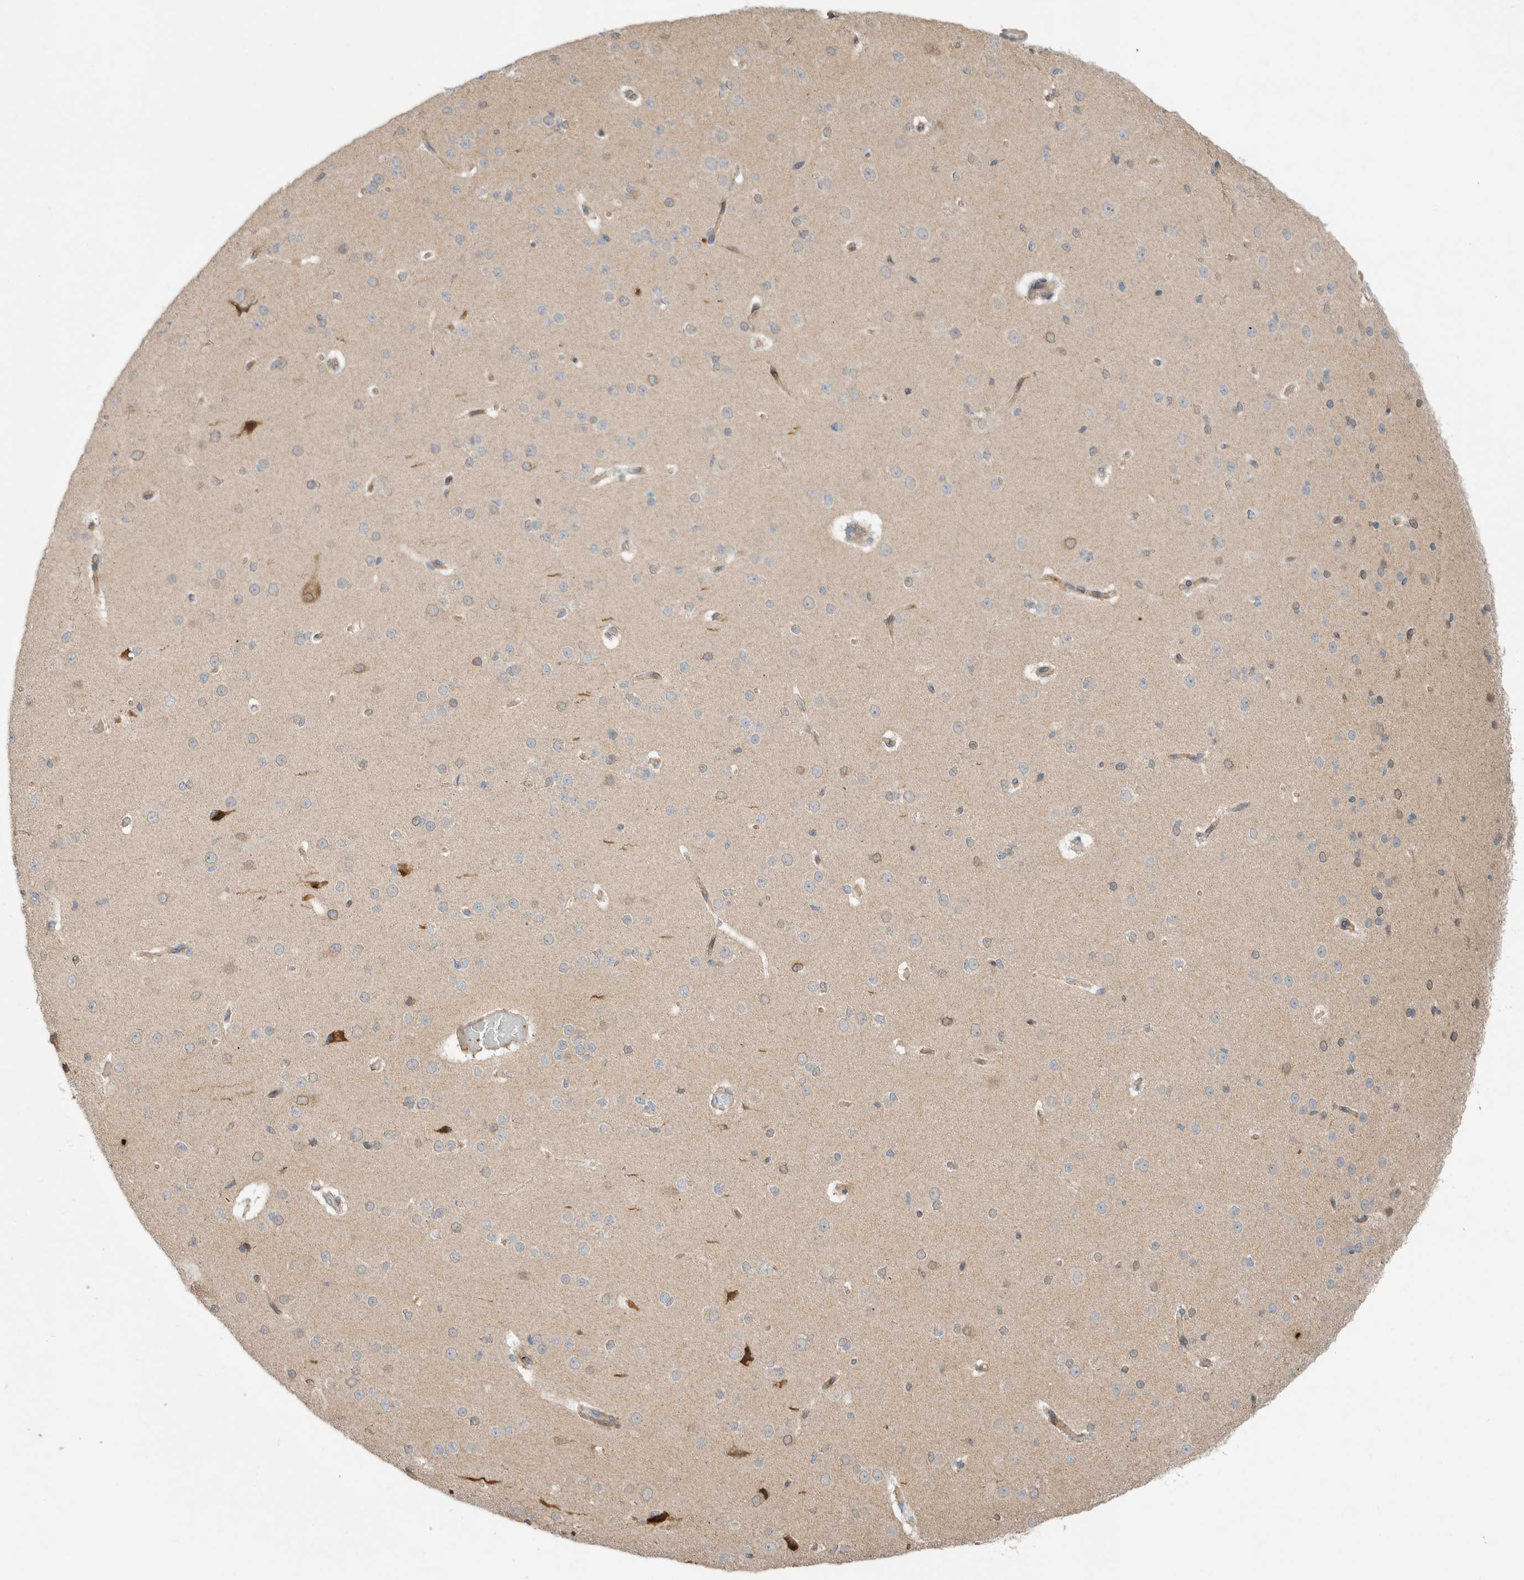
{"staining": {"intensity": "negative", "quantity": "none", "location": "none"}, "tissue": "cerebral cortex", "cell_type": "Endothelial cells", "image_type": "normal", "snomed": [{"axis": "morphology", "description": "Normal tissue, NOS"}, {"axis": "morphology", "description": "Developmental malformation"}, {"axis": "topography", "description": "Cerebral cortex"}], "caption": "An immunohistochemistry (IHC) photomicrograph of benign cerebral cortex is shown. There is no staining in endothelial cells of cerebral cortex.", "gene": "KPNA5", "patient": {"sex": "female", "age": 30}}